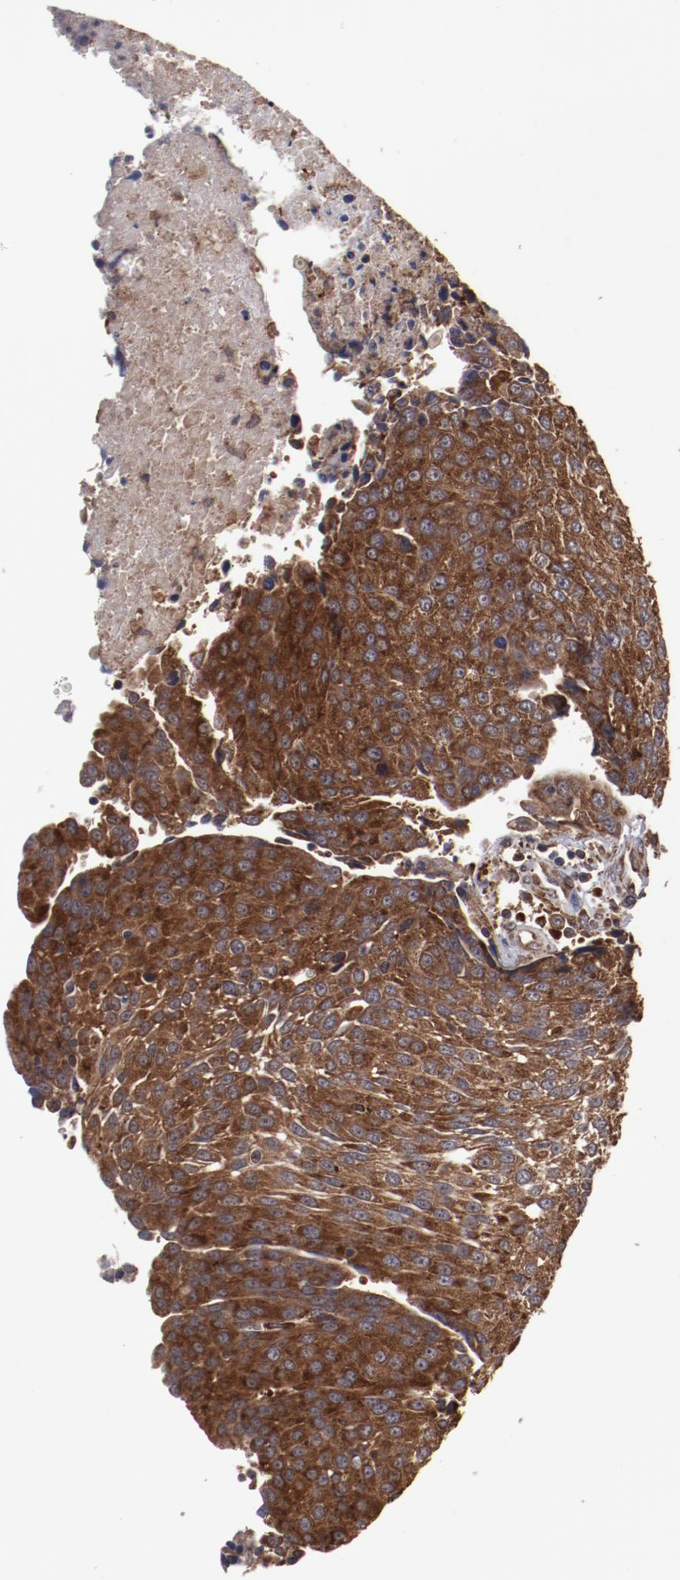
{"staining": {"intensity": "strong", "quantity": ">75%", "location": "cytoplasmic/membranous"}, "tissue": "urothelial cancer", "cell_type": "Tumor cells", "image_type": "cancer", "snomed": [{"axis": "morphology", "description": "Urothelial carcinoma, High grade"}, {"axis": "topography", "description": "Urinary bladder"}], "caption": "A high-resolution histopathology image shows immunohistochemistry (IHC) staining of urothelial carcinoma (high-grade), which shows strong cytoplasmic/membranous positivity in about >75% of tumor cells. Immunohistochemistry (ihc) stains the protein of interest in brown and the nuclei are stained blue.", "gene": "RPS4Y1", "patient": {"sex": "female", "age": 85}}